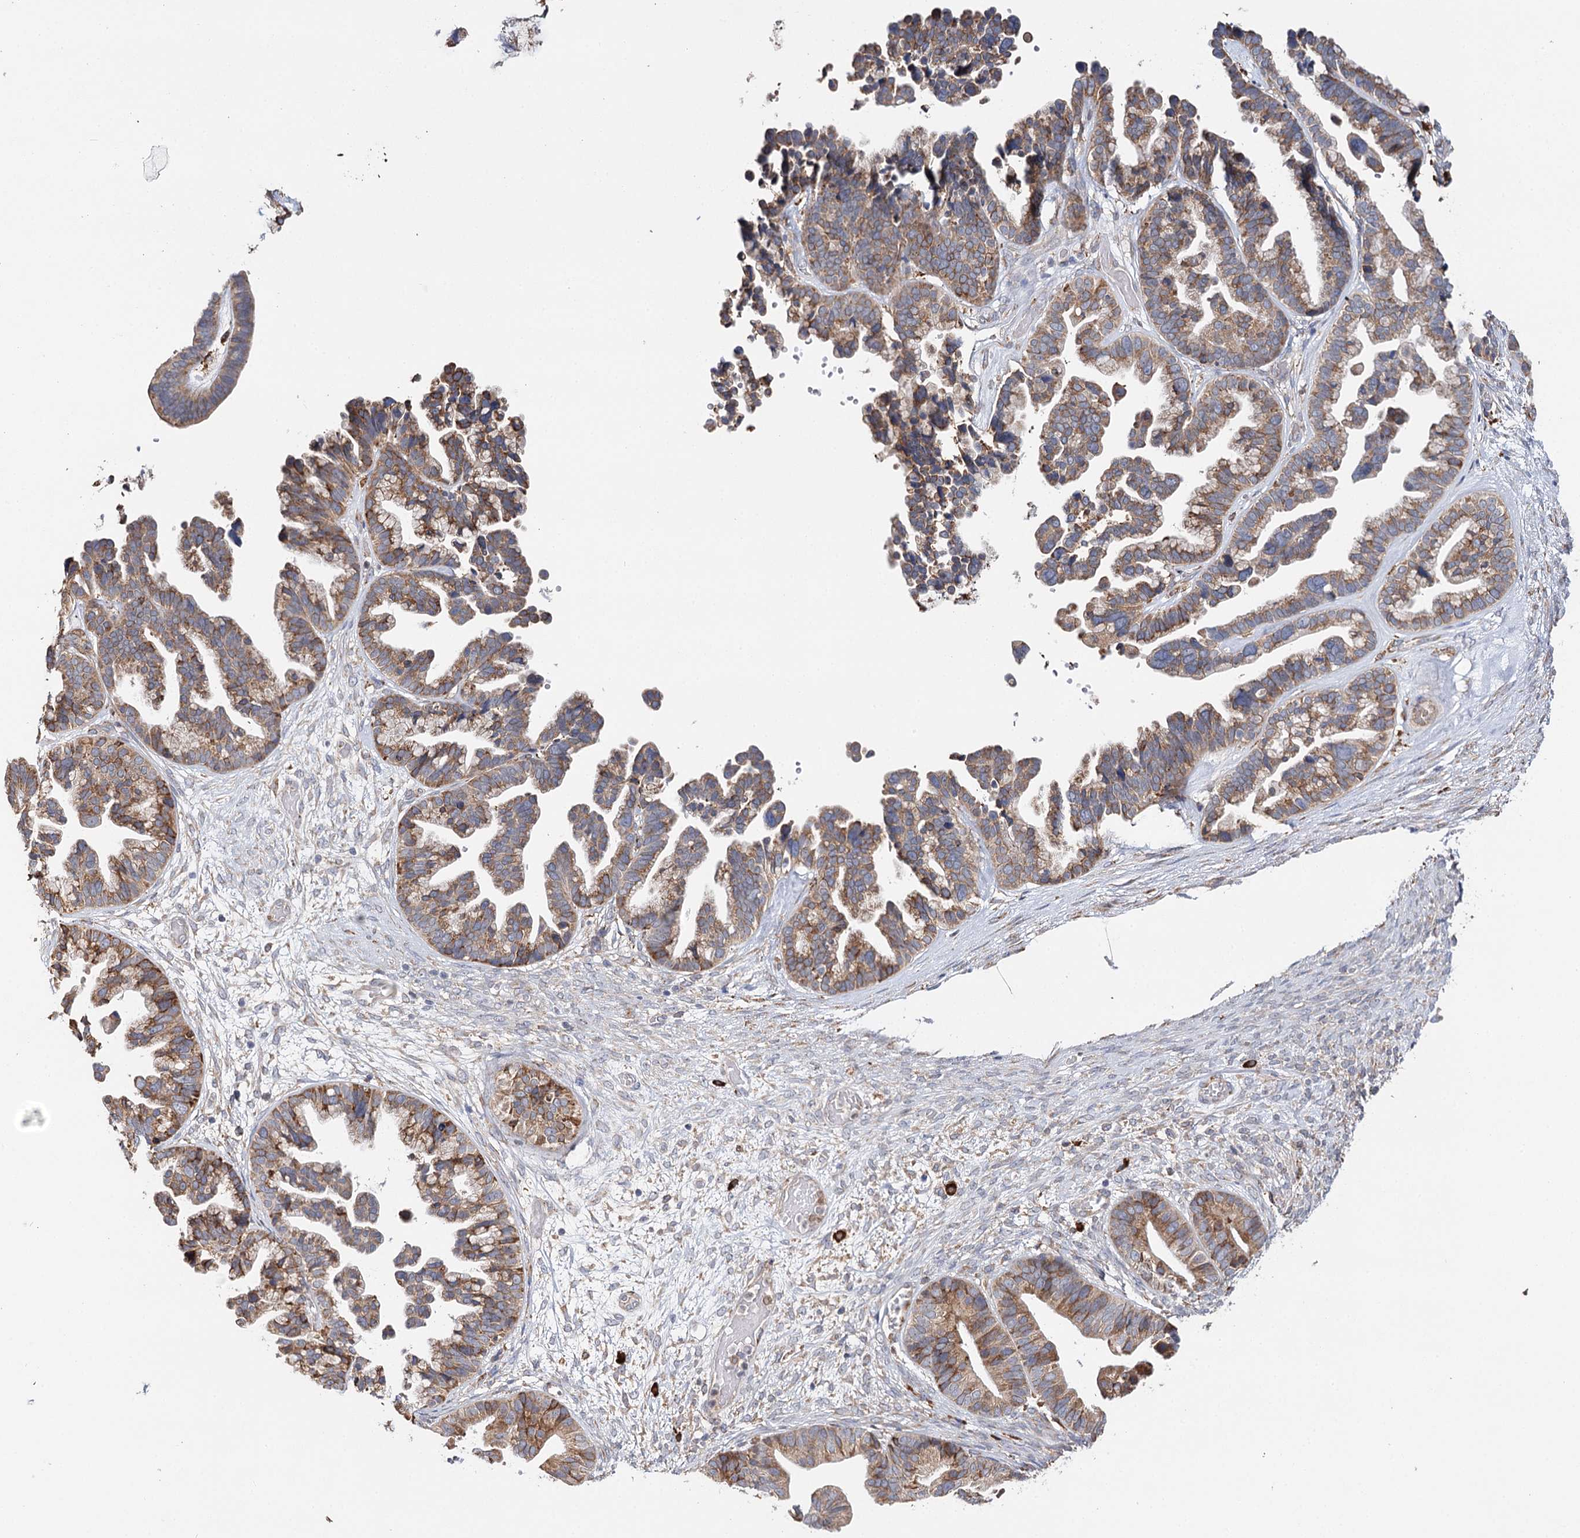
{"staining": {"intensity": "moderate", "quantity": ">75%", "location": "cytoplasmic/membranous"}, "tissue": "ovarian cancer", "cell_type": "Tumor cells", "image_type": "cancer", "snomed": [{"axis": "morphology", "description": "Cystadenocarcinoma, serous, NOS"}, {"axis": "topography", "description": "Ovary"}], "caption": "This is a histology image of immunohistochemistry (IHC) staining of ovarian cancer (serous cystadenocarcinoma), which shows moderate expression in the cytoplasmic/membranous of tumor cells.", "gene": "VEGFA", "patient": {"sex": "female", "age": 56}}